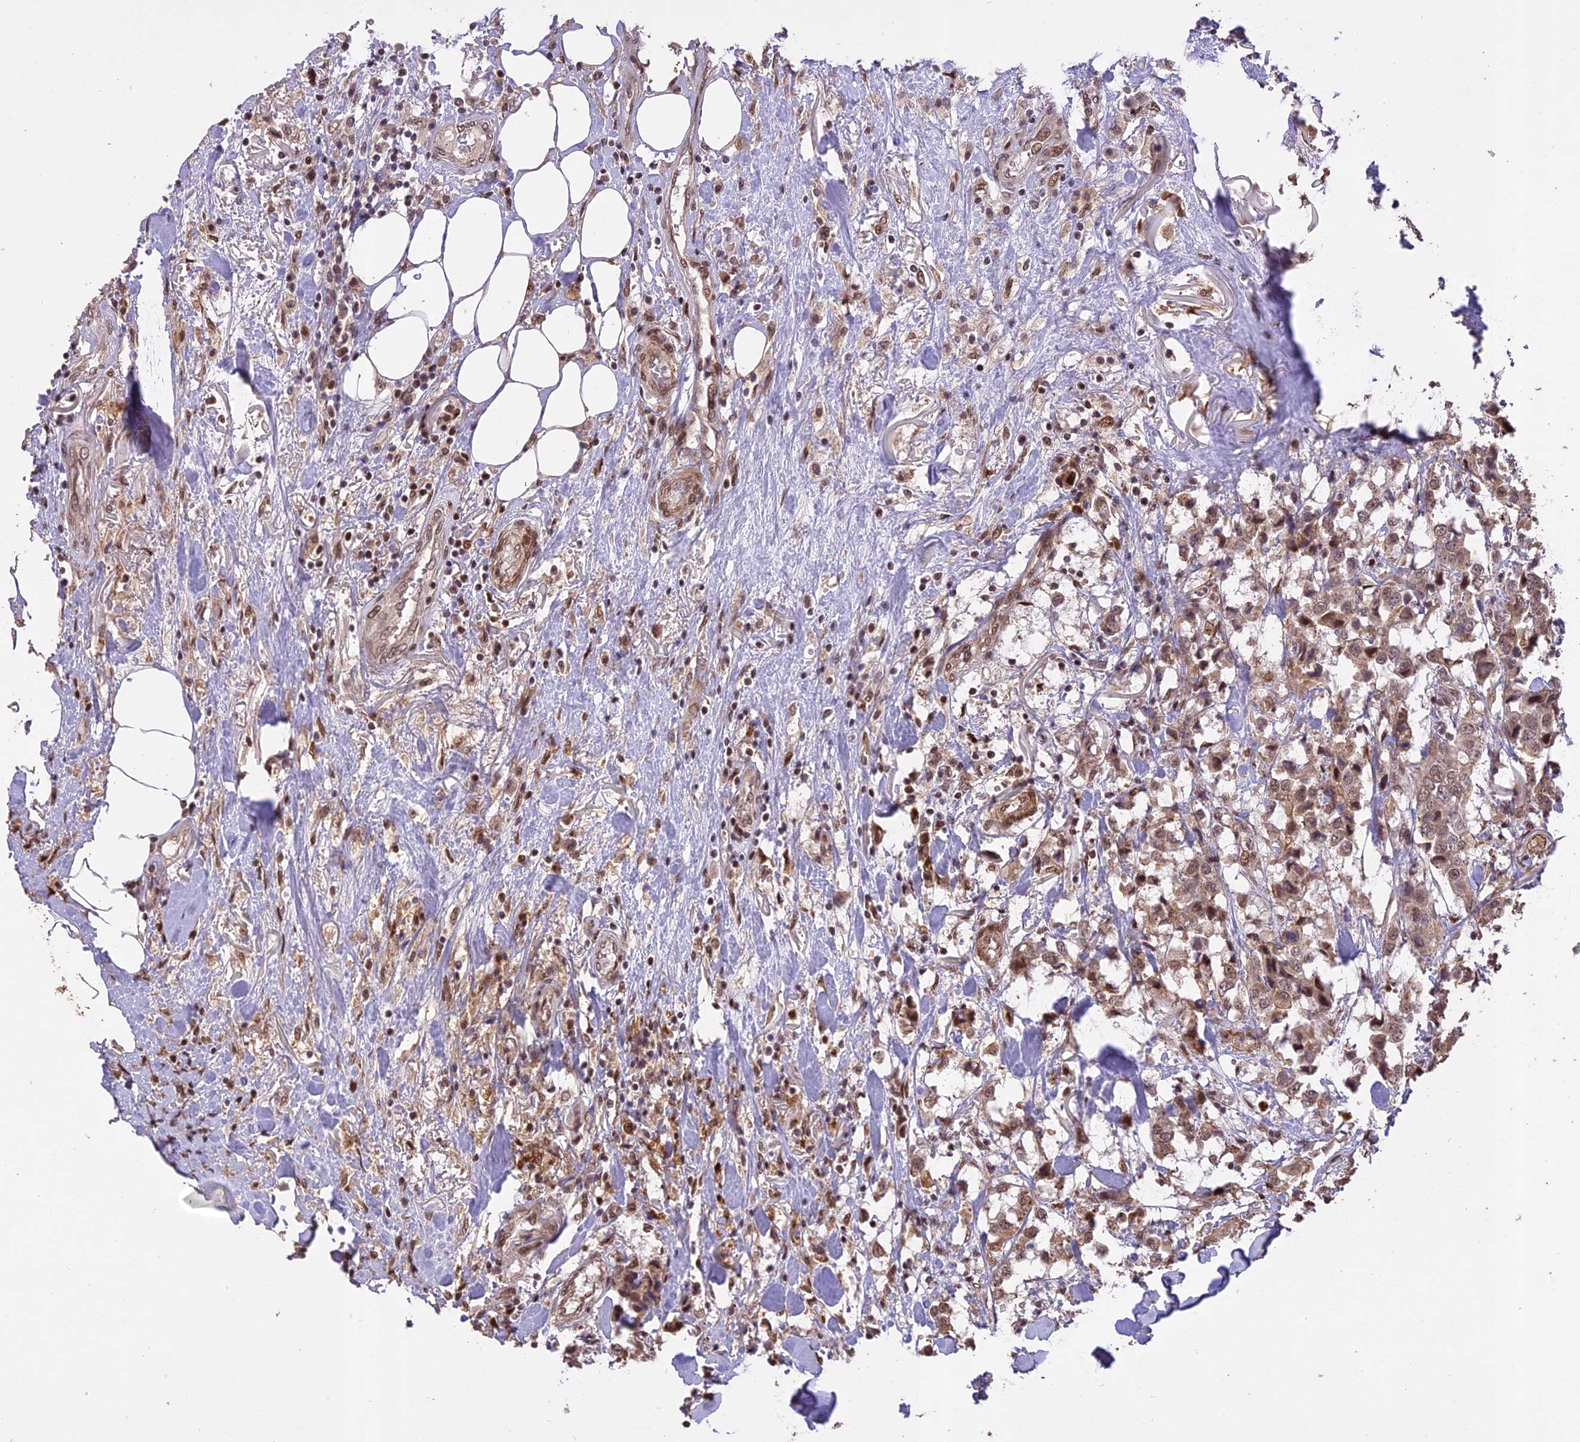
{"staining": {"intensity": "moderate", "quantity": ">75%", "location": "cytoplasmic/membranous,nuclear"}, "tissue": "breast cancer", "cell_type": "Tumor cells", "image_type": "cancer", "snomed": [{"axis": "morphology", "description": "Duct carcinoma"}, {"axis": "topography", "description": "Breast"}], "caption": "Protein staining of breast cancer (infiltrating ductal carcinoma) tissue reveals moderate cytoplasmic/membranous and nuclear positivity in about >75% of tumor cells.", "gene": "PRELID2", "patient": {"sex": "female", "age": 80}}